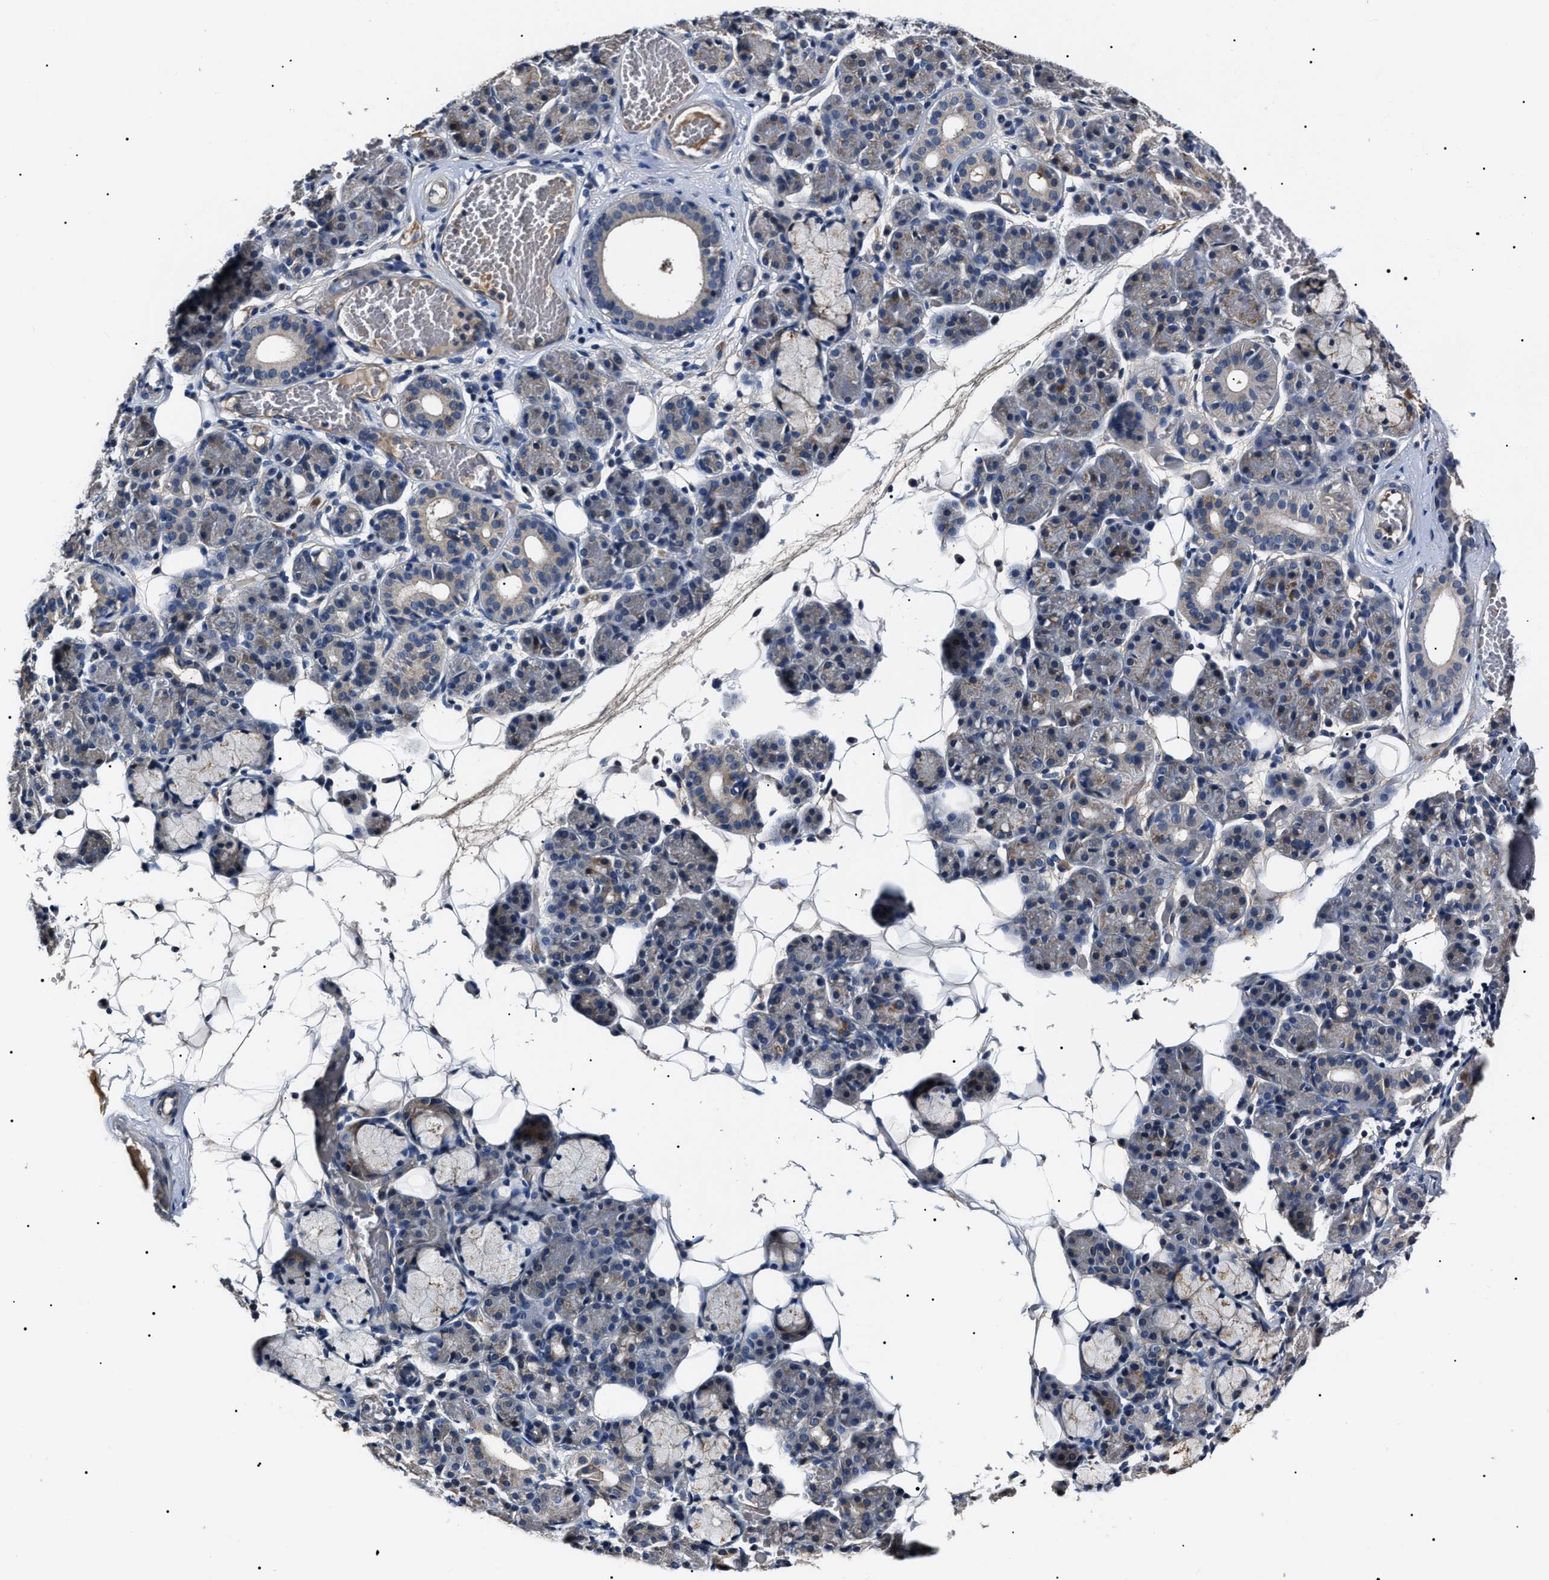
{"staining": {"intensity": "weak", "quantity": "<25%", "location": "cytoplasmic/membranous"}, "tissue": "salivary gland", "cell_type": "Glandular cells", "image_type": "normal", "snomed": [{"axis": "morphology", "description": "Normal tissue, NOS"}, {"axis": "topography", "description": "Salivary gland"}], "caption": "Unremarkable salivary gland was stained to show a protein in brown. There is no significant expression in glandular cells. (DAB IHC visualized using brightfield microscopy, high magnification).", "gene": "IFT81", "patient": {"sex": "male", "age": 63}}